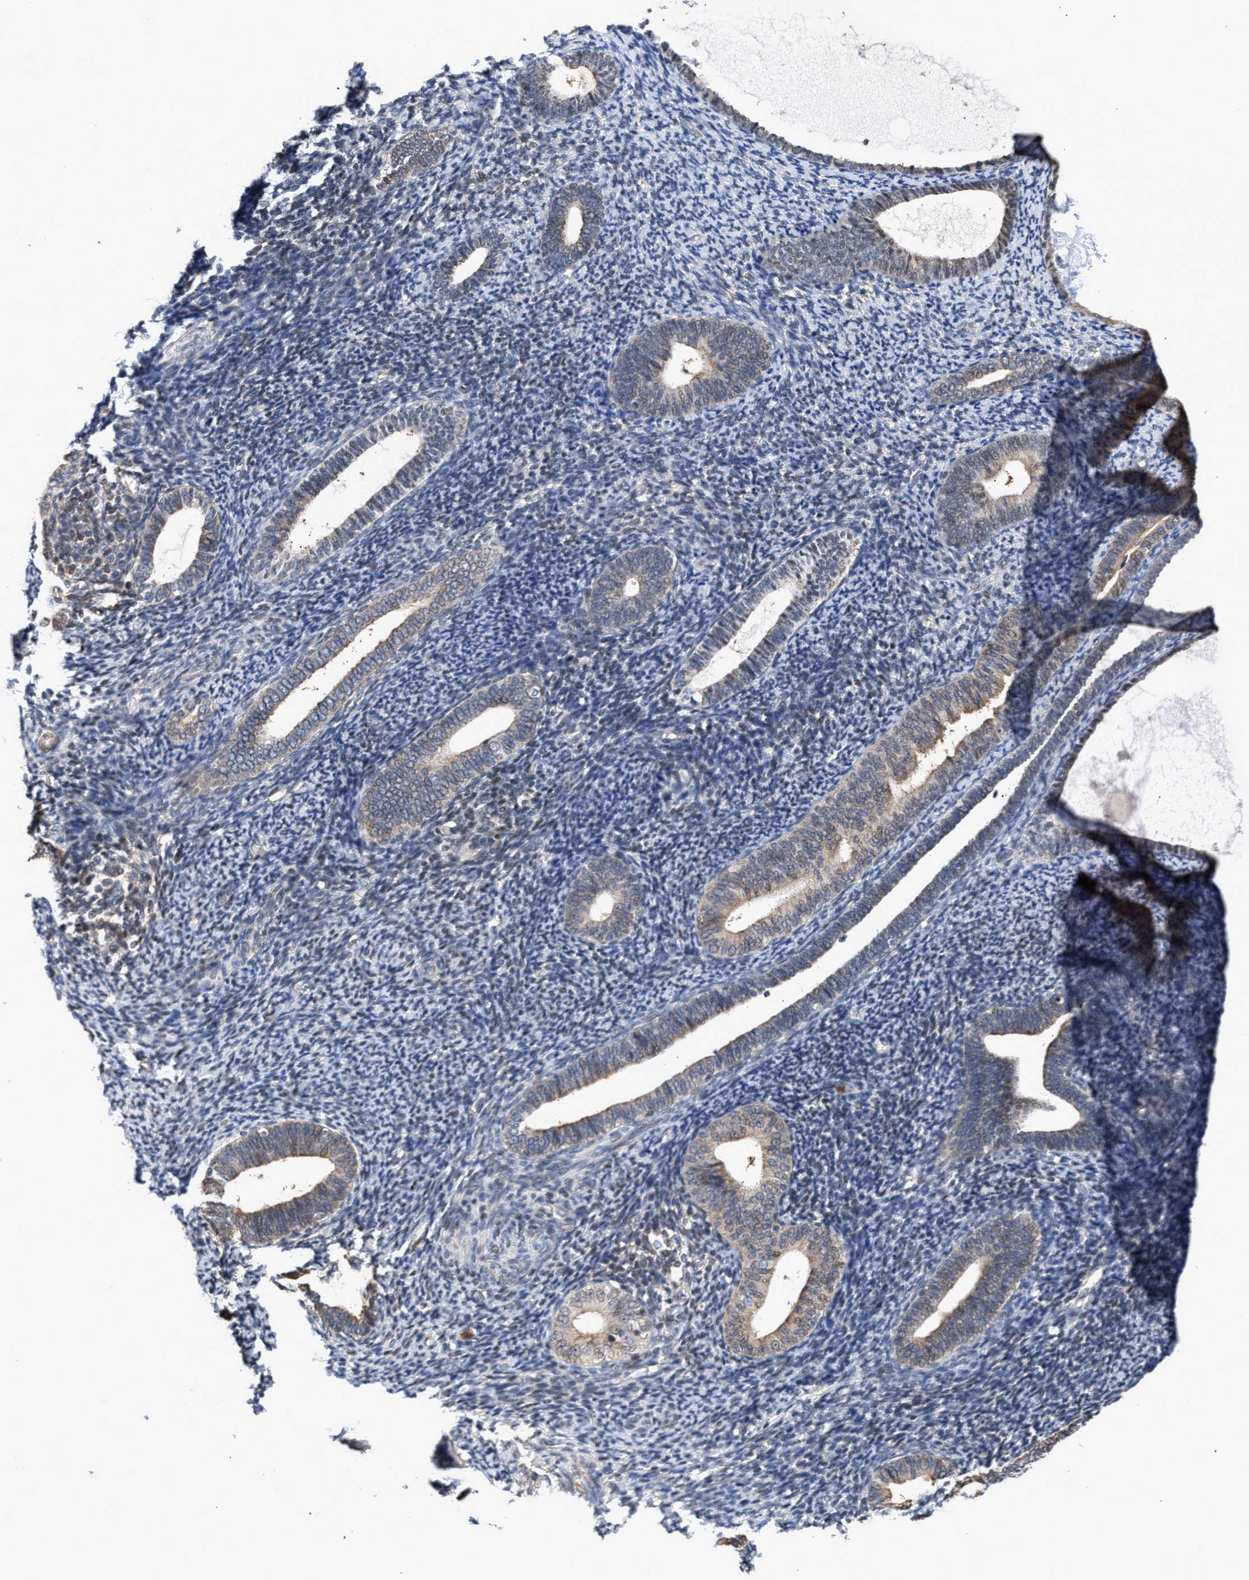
{"staining": {"intensity": "negative", "quantity": "none", "location": "none"}, "tissue": "endometrium", "cell_type": "Cells in endometrial stroma", "image_type": "normal", "snomed": [{"axis": "morphology", "description": "Normal tissue, NOS"}, {"axis": "topography", "description": "Endometrium"}], "caption": "This image is of benign endometrium stained with immunohistochemistry (IHC) to label a protein in brown with the nuclei are counter-stained blue. There is no staining in cells in endometrial stroma.", "gene": "KLHDC1", "patient": {"sex": "female", "age": 66}}